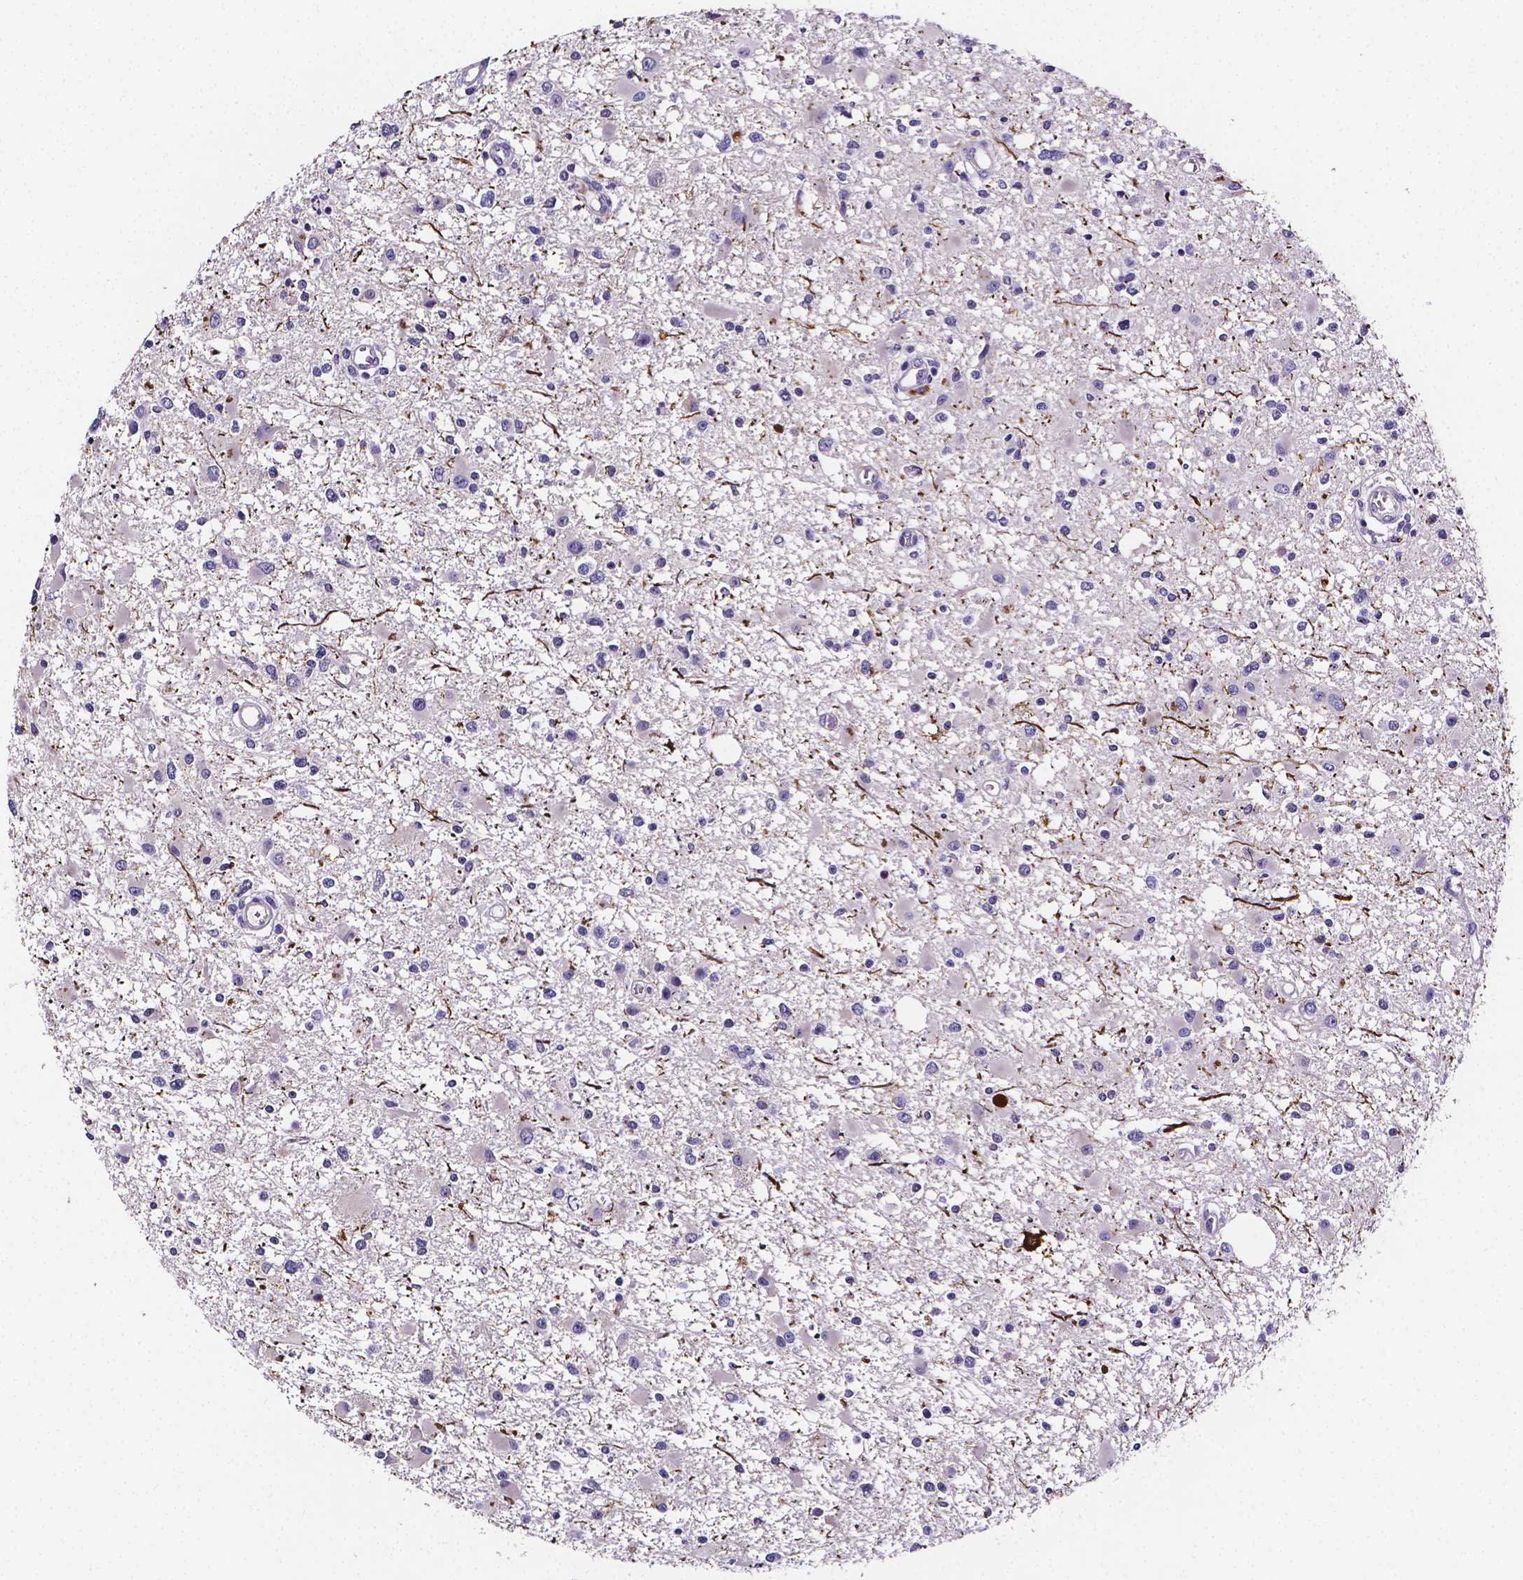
{"staining": {"intensity": "negative", "quantity": "none", "location": "none"}, "tissue": "glioma", "cell_type": "Tumor cells", "image_type": "cancer", "snomed": [{"axis": "morphology", "description": "Glioma, malignant, High grade"}, {"axis": "topography", "description": "Brain"}], "caption": "Tumor cells are negative for protein expression in human glioma. (Immunohistochemistry, brightfield microscopy, high magnification).", "gene": "NRGN", "patient": {"sex": "male", "age": 54}}